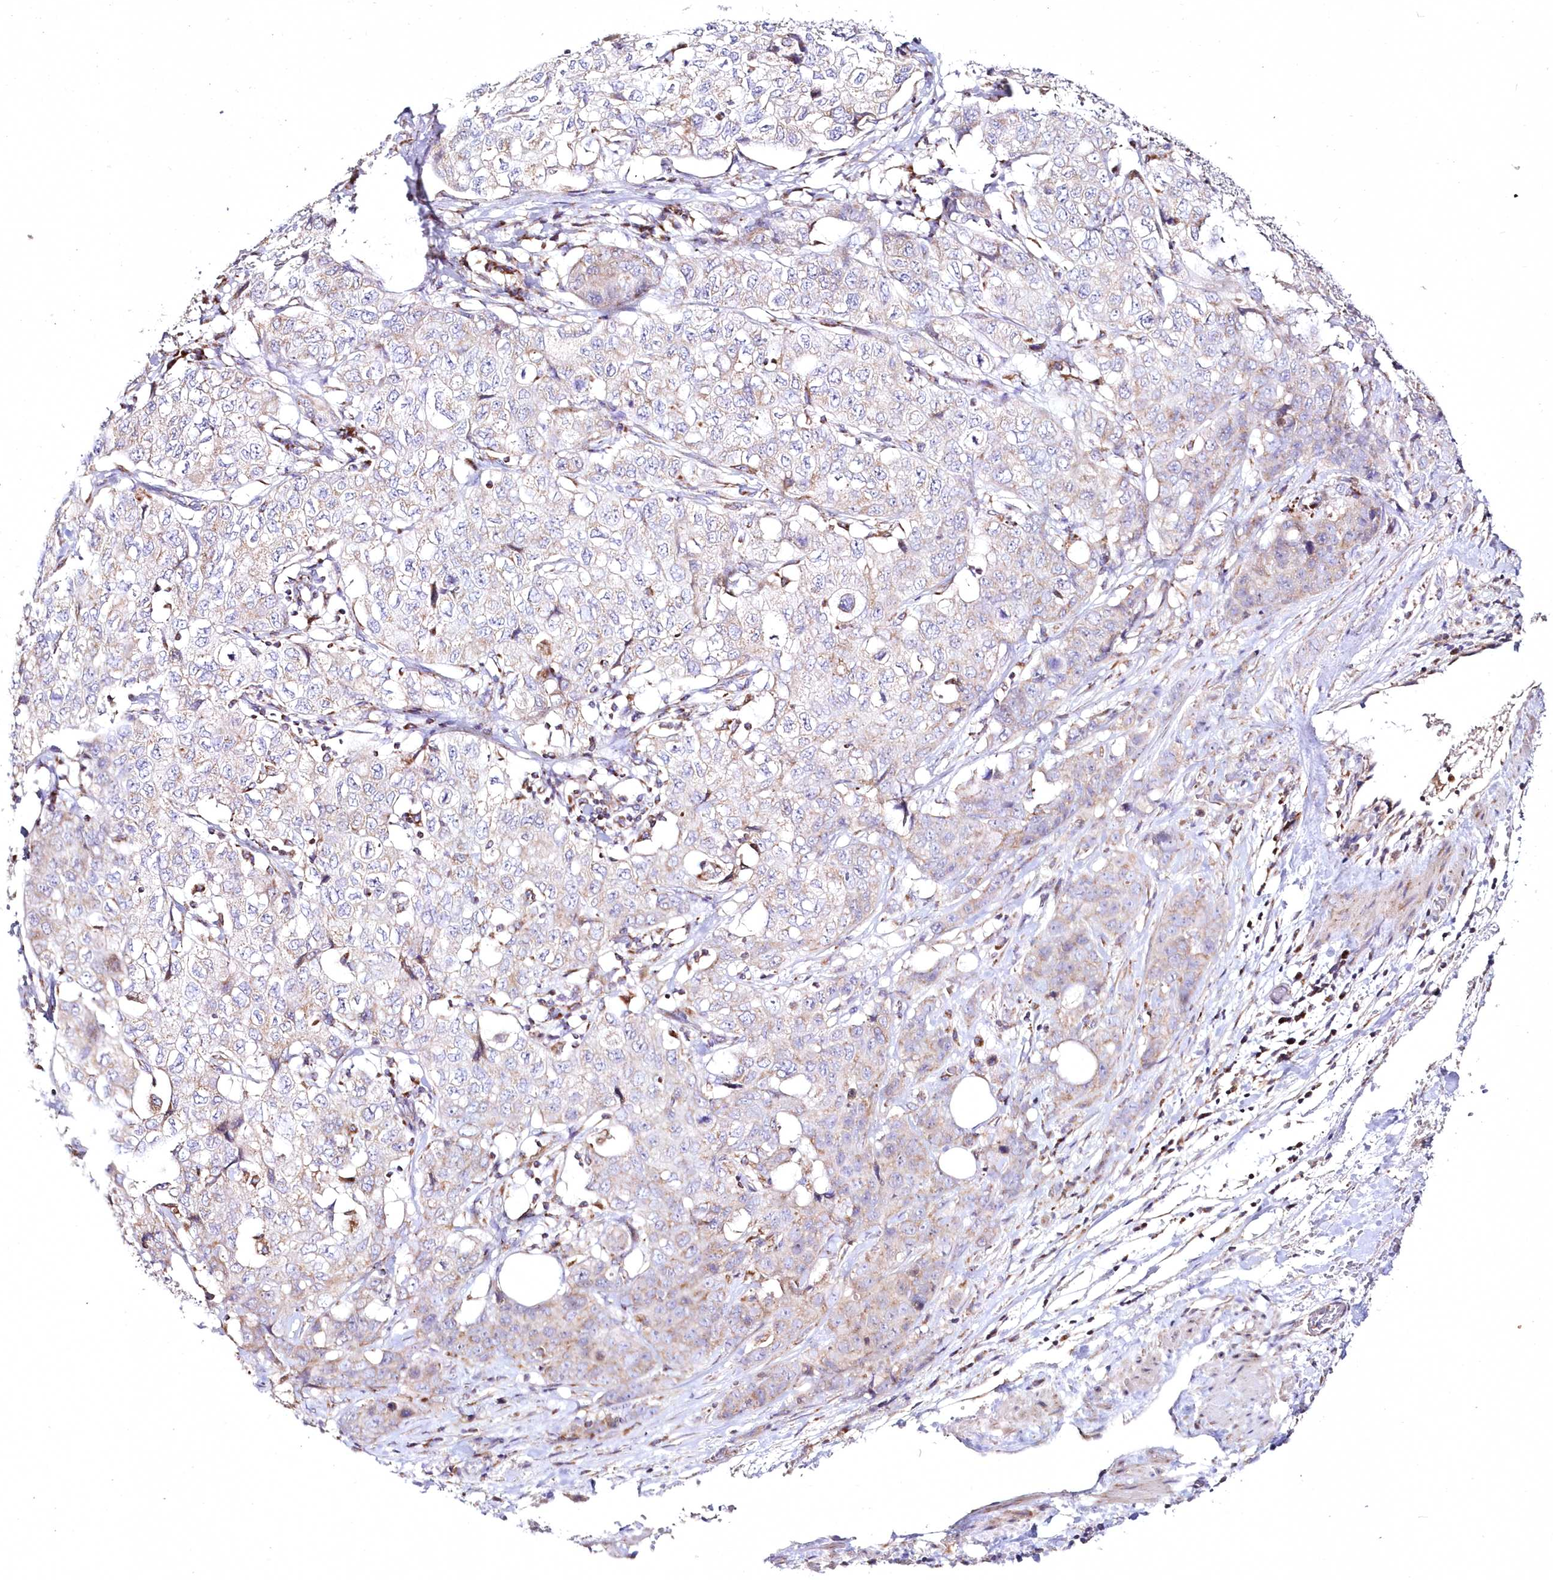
{"staining": {"intensity": "negative", "quantity": "none", "location": "none"}, "tissue": "stomach cancer", "cell_type": "Tumor cells", "image_type": "cancer", "snomed": [{"axis": "morphology", "description": "Adenocarcinoma, NOS"}, {"axis": "topography", "description": "Stomach"}], "caption": "Immunohistochemistry (IHC) of stomach cancer shows no expression in tumor cells.", "gene": "DNA2", "patient": {"sex": "male", "age": 48}}